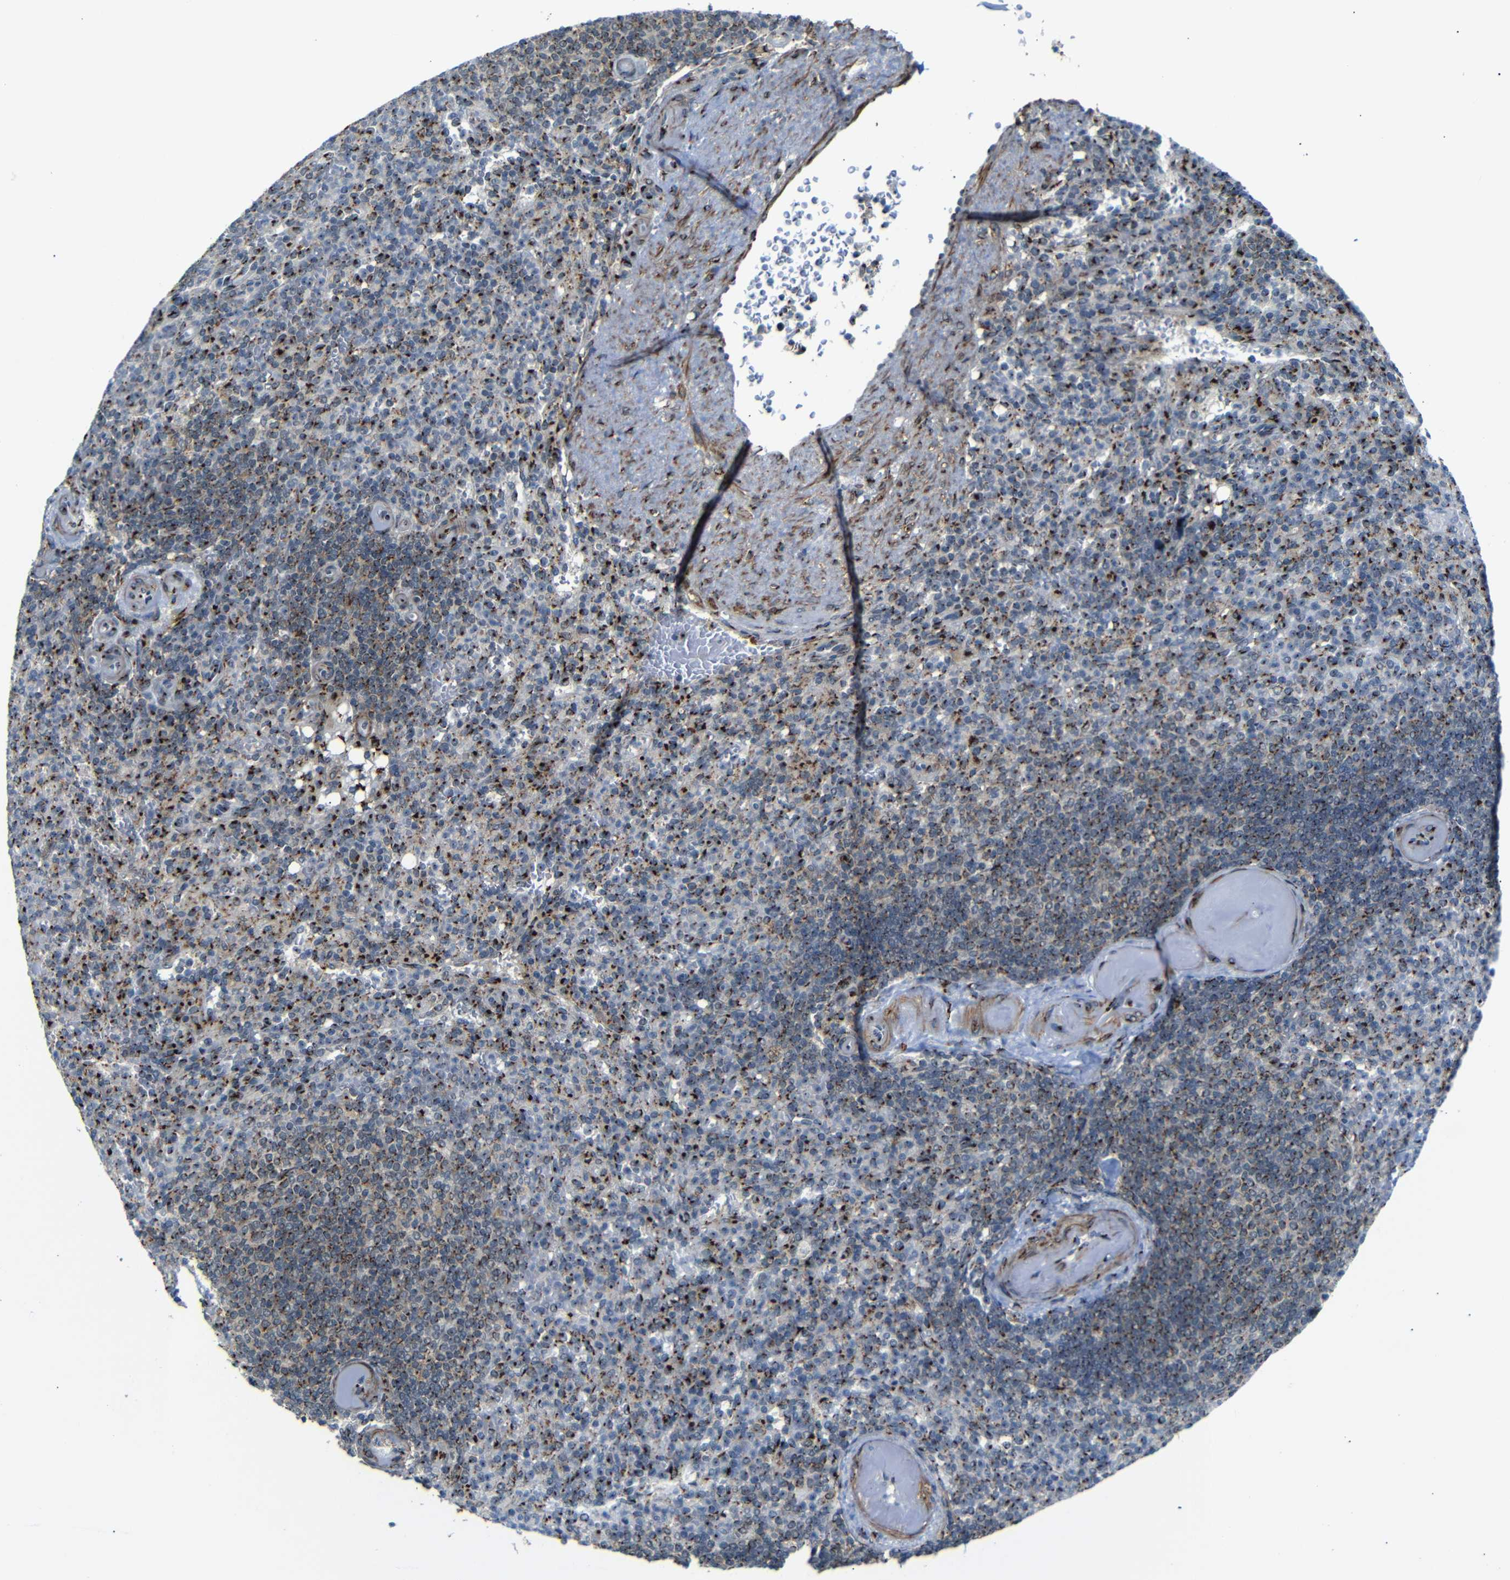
{"staining": {"intensity": "strong", "quantity": ">75%", "location": "cytoplasmic/membranous"}, "tissue": "spleen", "cell_type": "Cells in red pulp", "image_type": "normal", "snomed": [{"axis": "morphology", "description": "Normal tissue, NOS"}, {"axis": "topography", "description": "Spleen"}], "caption": "Spleen stained with a brown dye demonstrates strong cytoplasmic/membranous positive expression in about >75% of cells in red pulp.", "gene": "TGOLN2", "patient": {"sex": "female", "age": 74}}